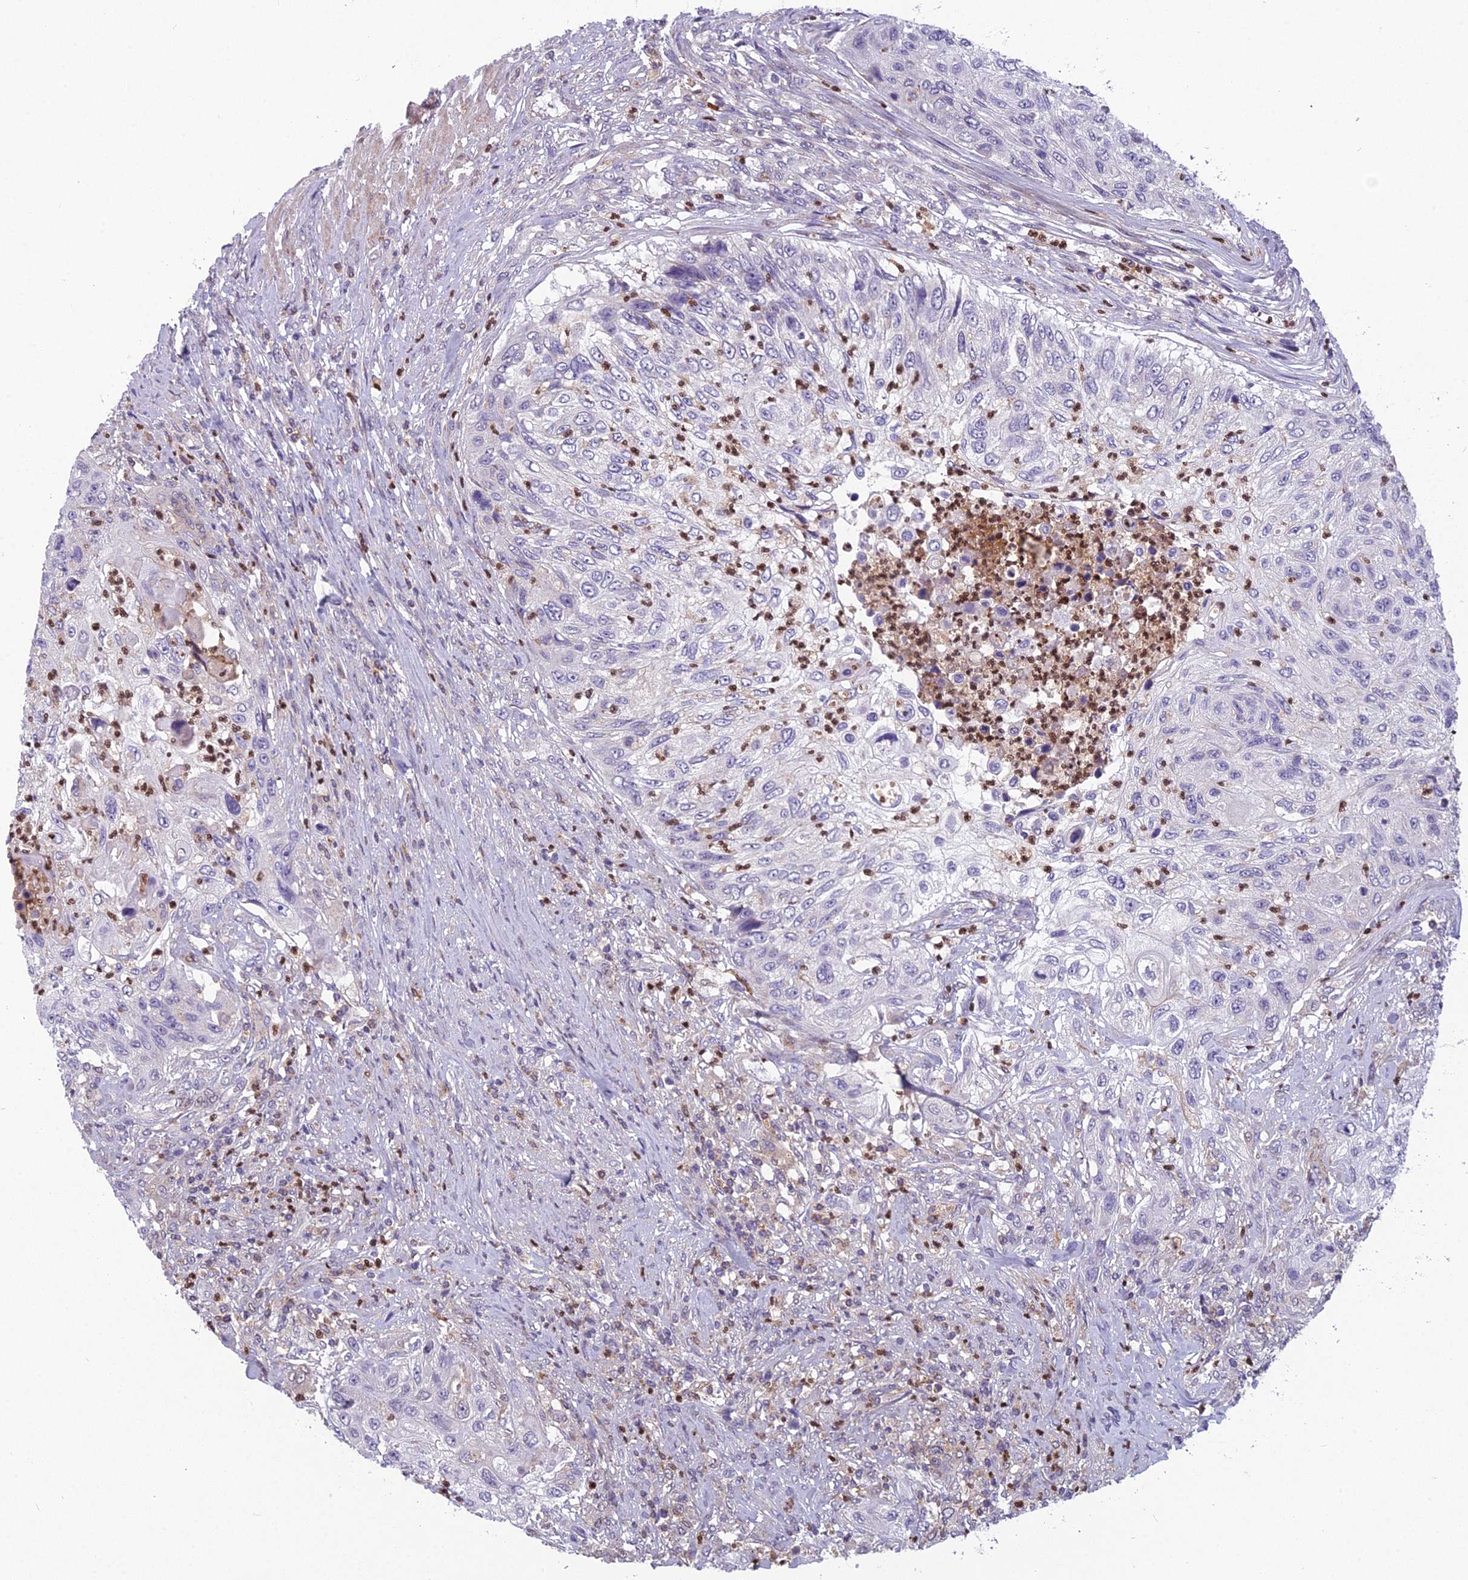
{"staining": {"intensity": "negative", "quantity": "none", "location": "none"}, "tissue": "urothelial cancer", "cell_type": "Tumor cells", "image_type": "cancer", "snomed": [{"axis": "morphology", "description": "Urothelial carcinoma, High grade"}, {"axis": "topography", "description": "Urinary bladder"}], "caption": "Urothelial cancer stained for a protein using immunohistochemistry displays no expression tumor cells.", "gene": "ENSG00000188897", "patient": {"sex": "female", "age": 60}}